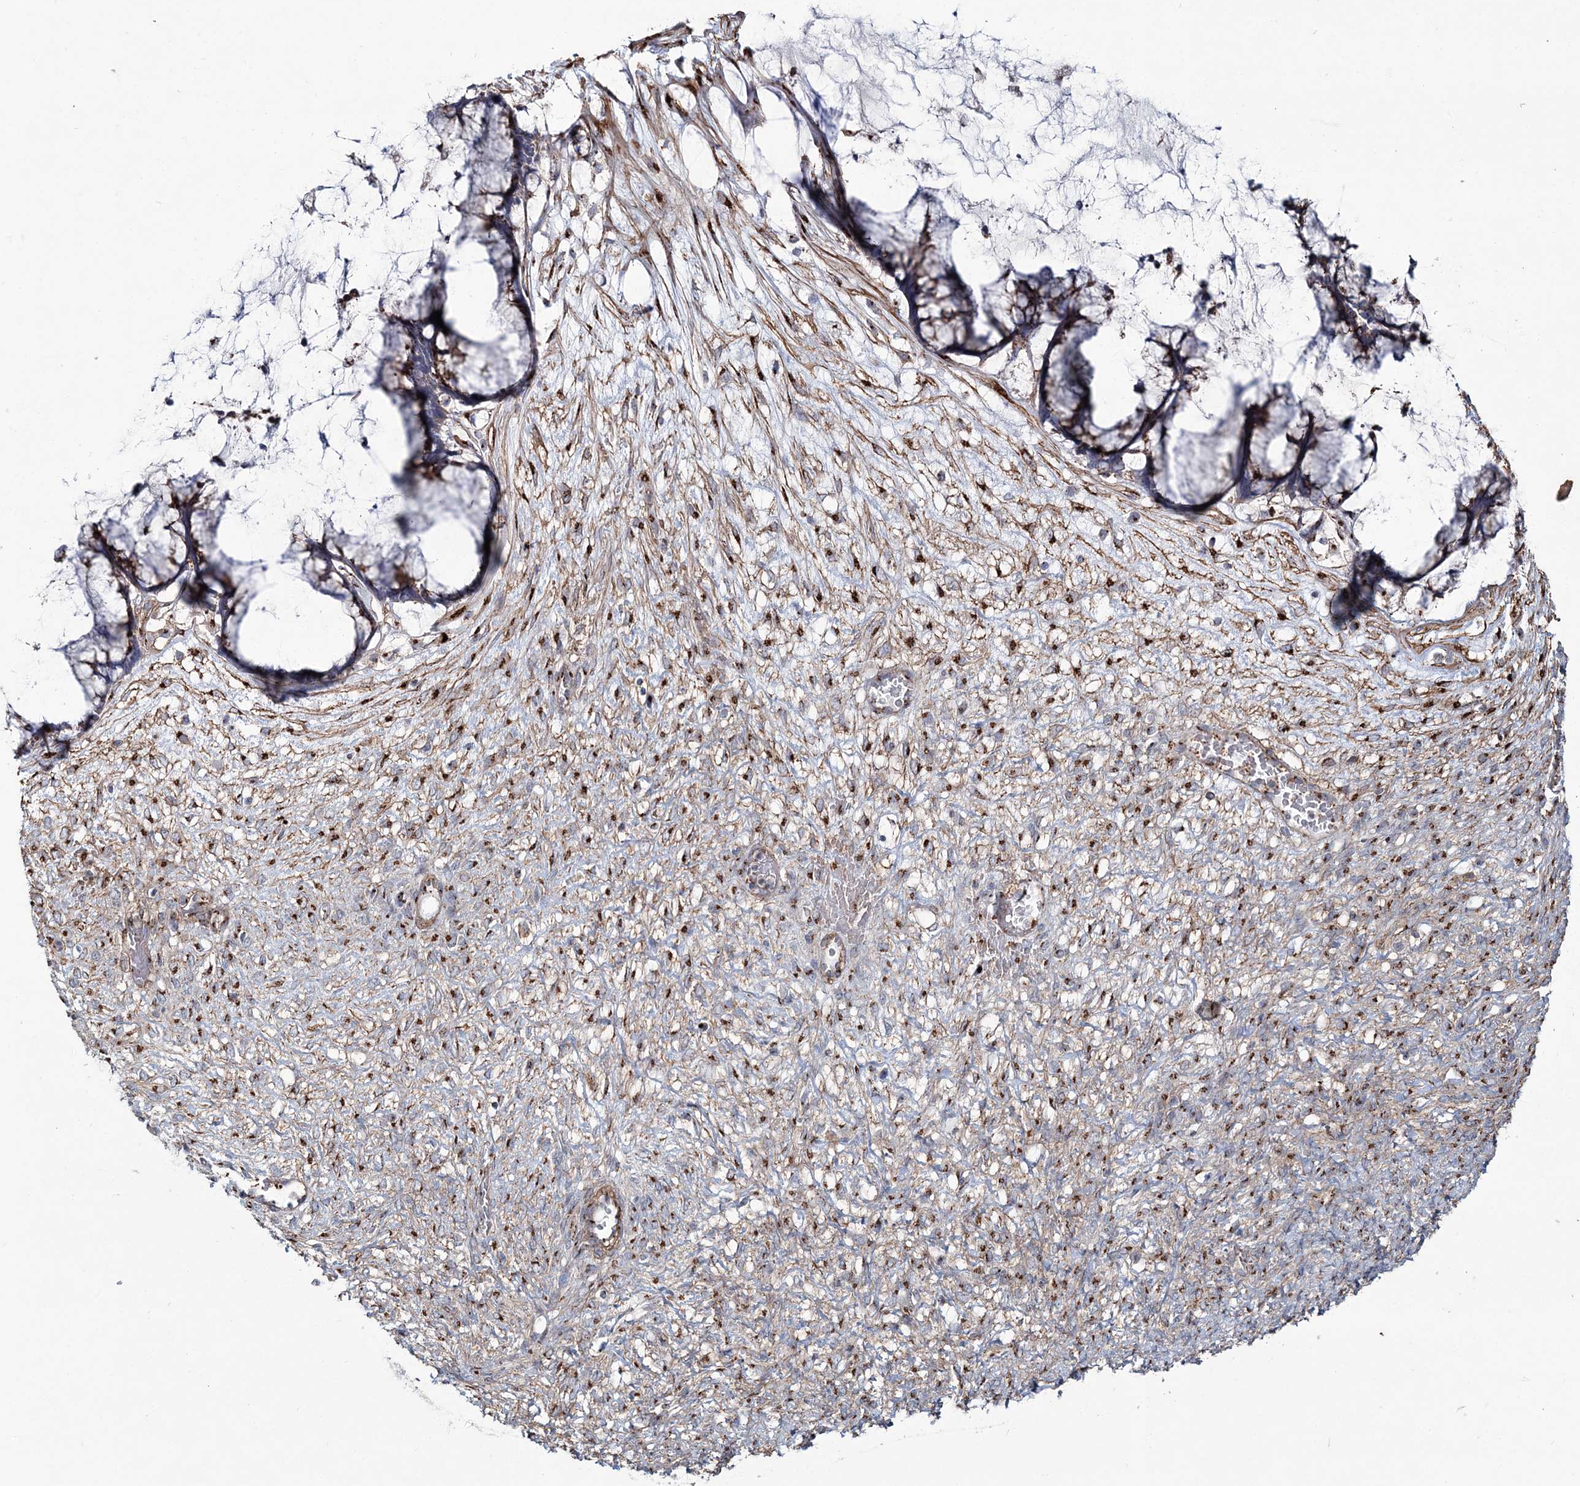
{"staining": {"intensity": "moderate", "quantity": ">75%", "location": "cytoplasmic/membranous"}, "tissue": "ovarian cancer", "cell_type": "Tumor cells", "image_type": "cancer", "snomed": [{"axis": "morphology", "description": "Cystadenocarcinoma, mucinous, NOS"}, {"axis": "topography", "description": "Ovary"}], "caption": "Immunohistochemistry image of neoplastic tissue: mucinous cystadenocarcinoma (ovarian) stained using IHC displays medium levels of moderate protein expression localized specifically in the cytoplasmic/membranous of tumor cells, appearing as a cytoplasmic/membranous brown color.", "gene": "MAN1A2", "patient": {"sex": "female", "age": 42}}